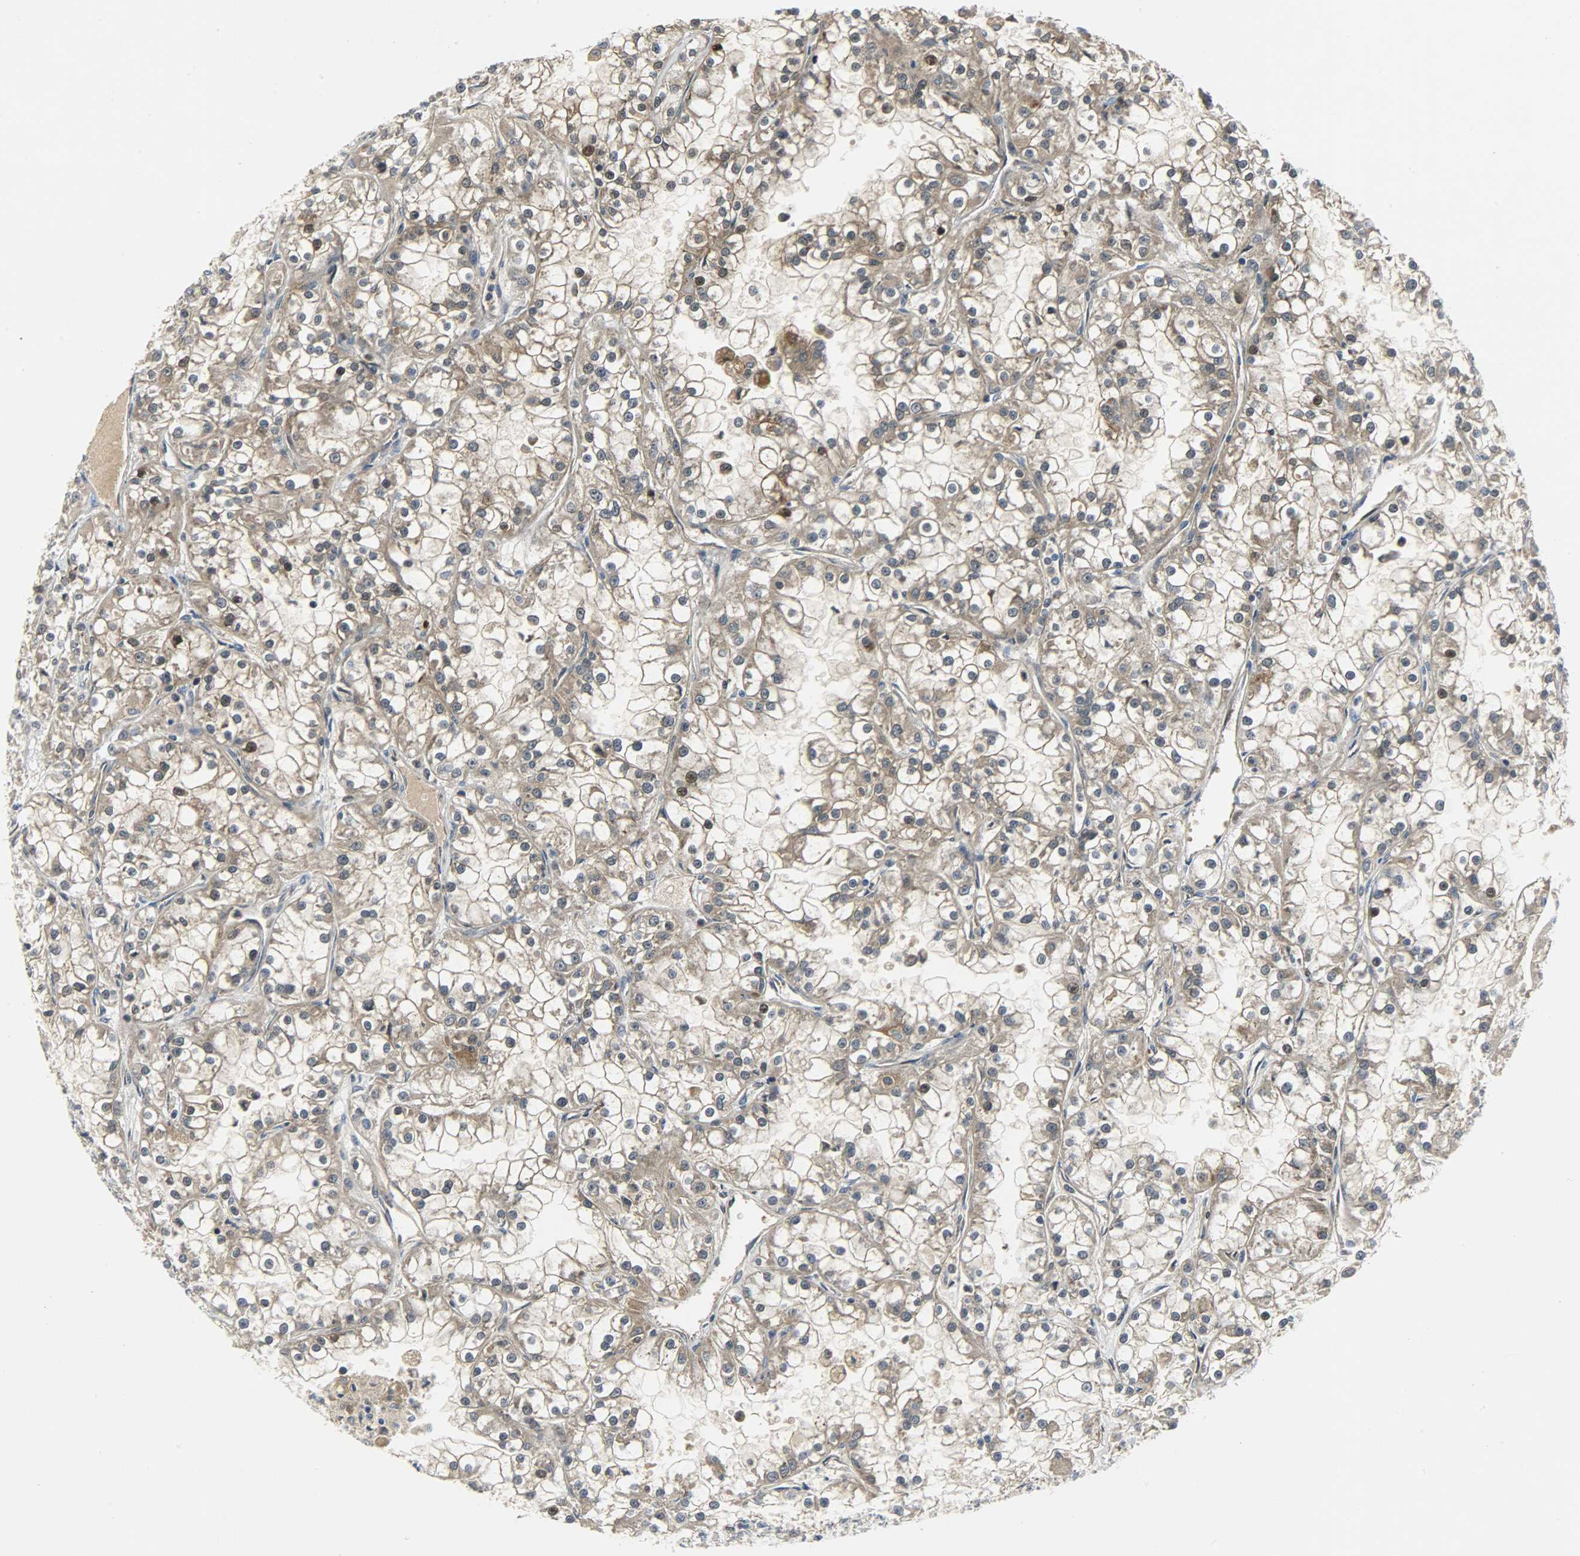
{"staining": {"intensity": "moderate", "quantity": "25%-75%", "location": "cytoplasmic/membranous,nuclear"}, "tissue": "renal cancer", "cell_type": "Tumor cells", "image_type": "cancer", "snomed": [{"axis": "morphology", "description": "Adenocarcinoma, NOS"}, {"axis": "topography", "description": "Kidney"}], "caption": "This photomicrograph displays immunohistochemistry (IHC) staining of renal cancer, with medium moderate cytoplasmic/membranous and nuclear positivity in about 25%-75% of tumor cells.", "gene": "EIF4EBP1", "patient": {"sex": "female", "age": 52}}